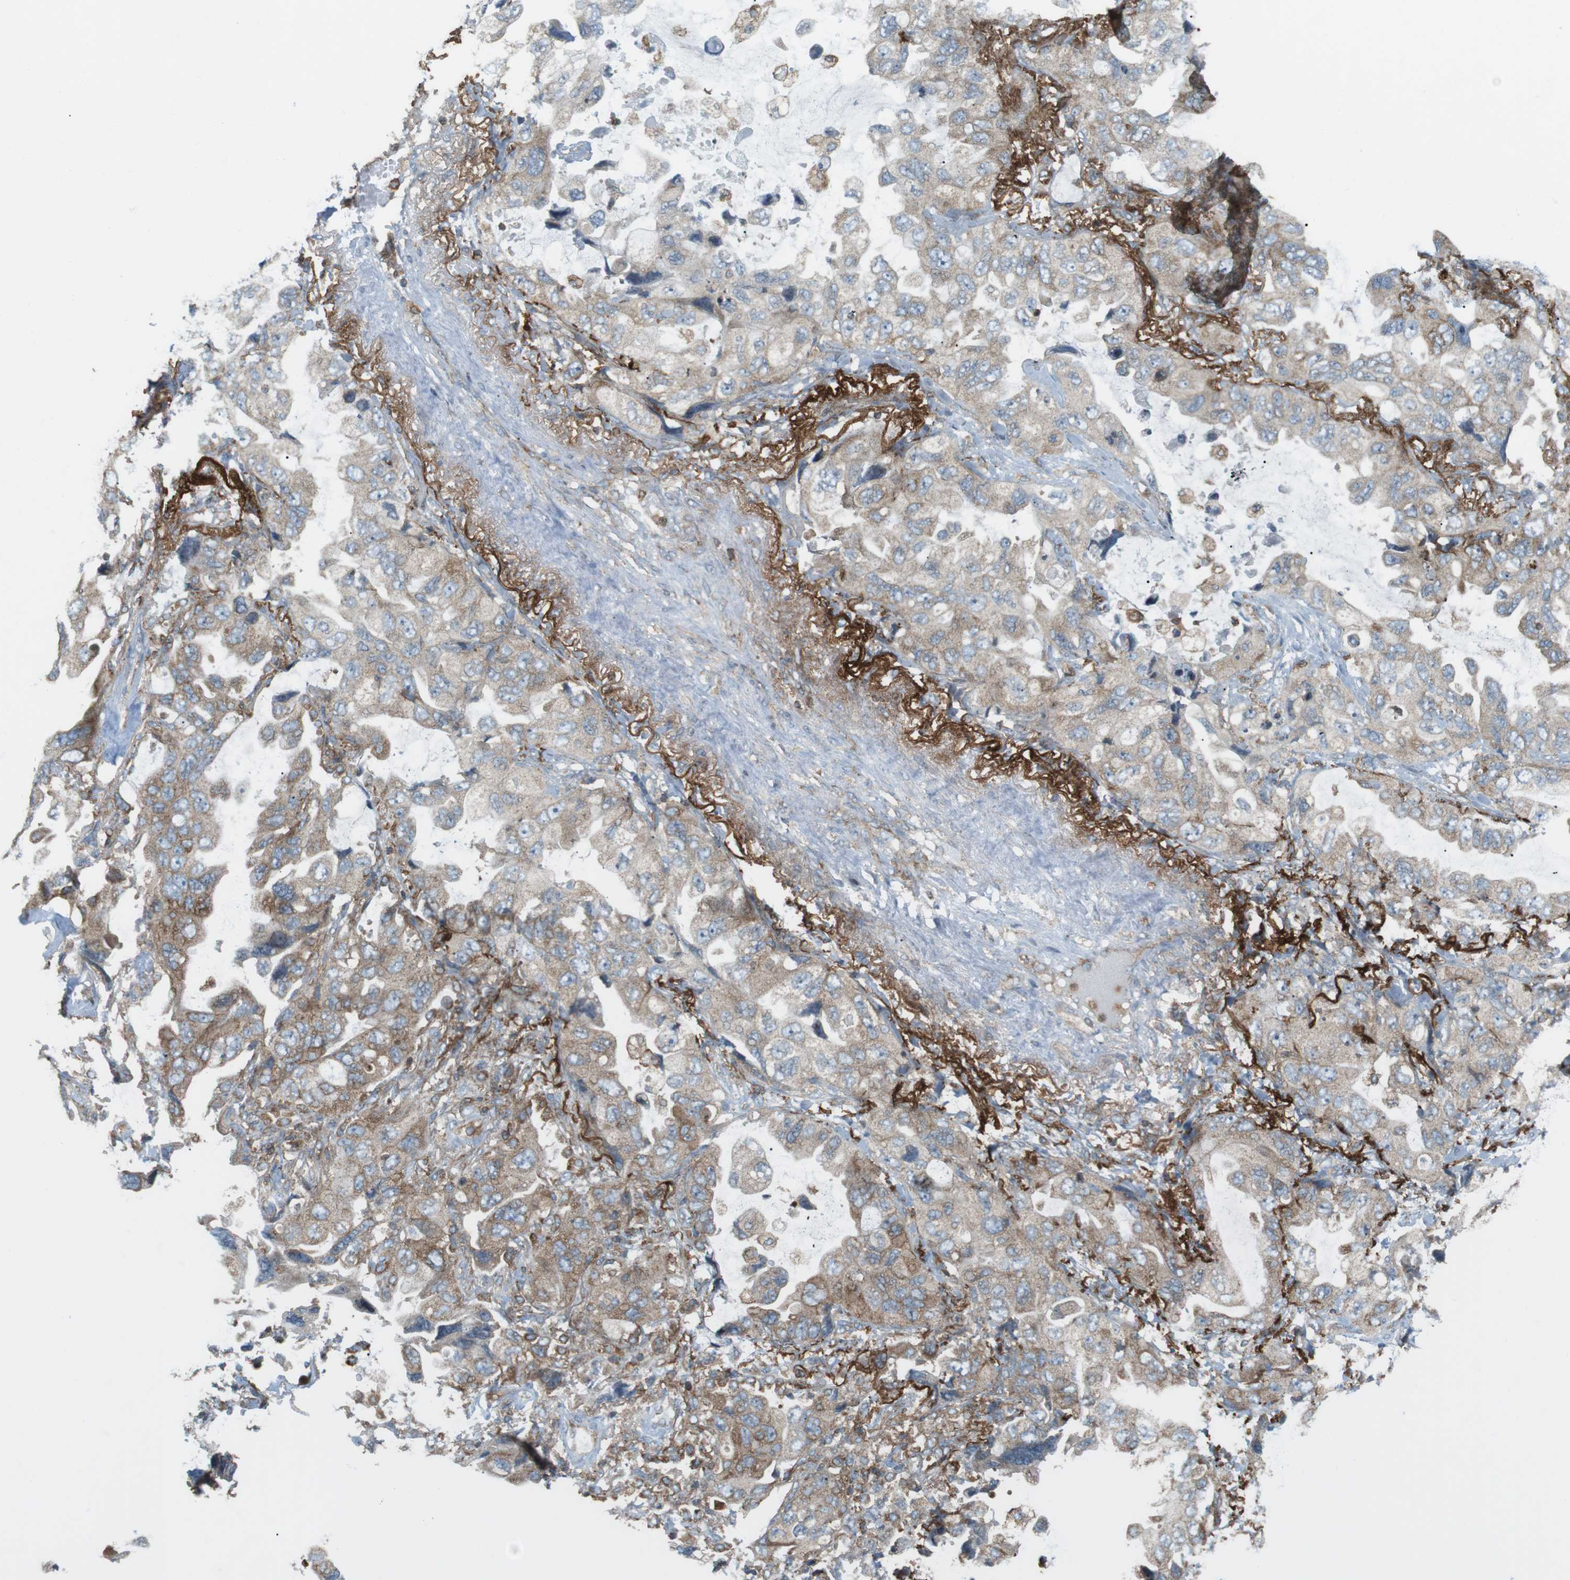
{"staining": {"intensity": "weak", "quantity": ">75%", "location": "cytoplasmic/membranous"}, "tissue": "lung cancer", "cell_type": "Tumor cells", "image_type": "cancer", "snomed": [{"axis": "morphology", "description": "Squamous cell carcinoma, NOS"}, {"axis": "topography", "description": "Lung"}], "caption": "DAB immunohistochemical staining of squamous cell carcinoma (lung) exhibits weak cytoplasmic/membranous protein staining in about >75% of tumor cells. (Brightfield microscopy of DAB IHC at high magnification).", "gene": "FLII", "patient": {"sex": "female", "age": 73}}